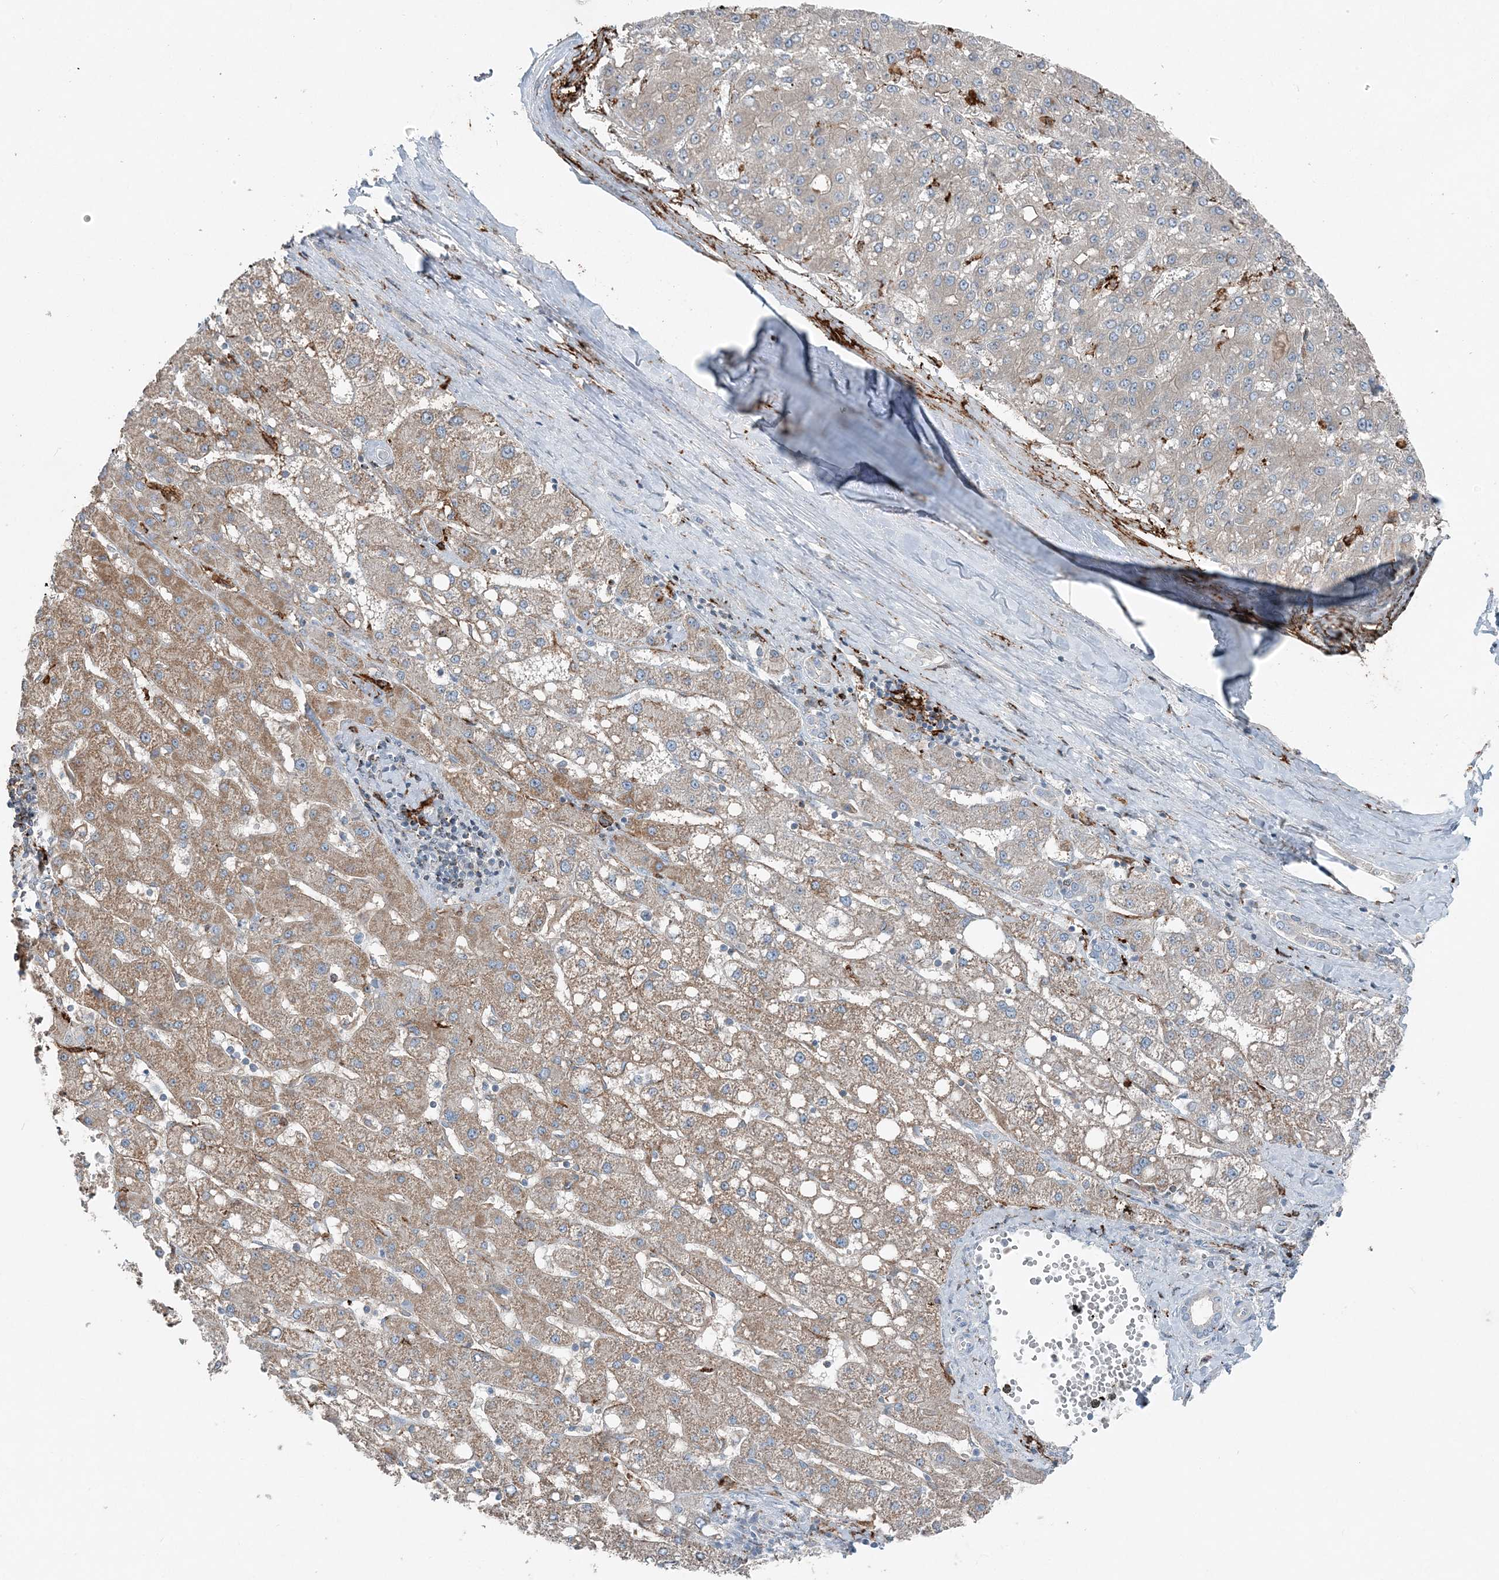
{"staining": {"intensity": "moderate", "quantity": "25%-75%", "location": "cytoplasmic/membranous"}, "tissue": "liver cancer", "cell_type": "Tumor cells", "image_type": "cancer", "snomed": [{"axis": "morphology", "description": "Carcinoma, Hepatocellular, NOS"}, {"axis": "topography", "description": "Liver"}], "caption": "Brown immunohistochemical staining in liver cancer exhibits moderate cytoplasmic/membranous expression in approximately 25%-75% of tumor cells.", "gene": "KY", "patient": {"sex": "male", "age": 67}}